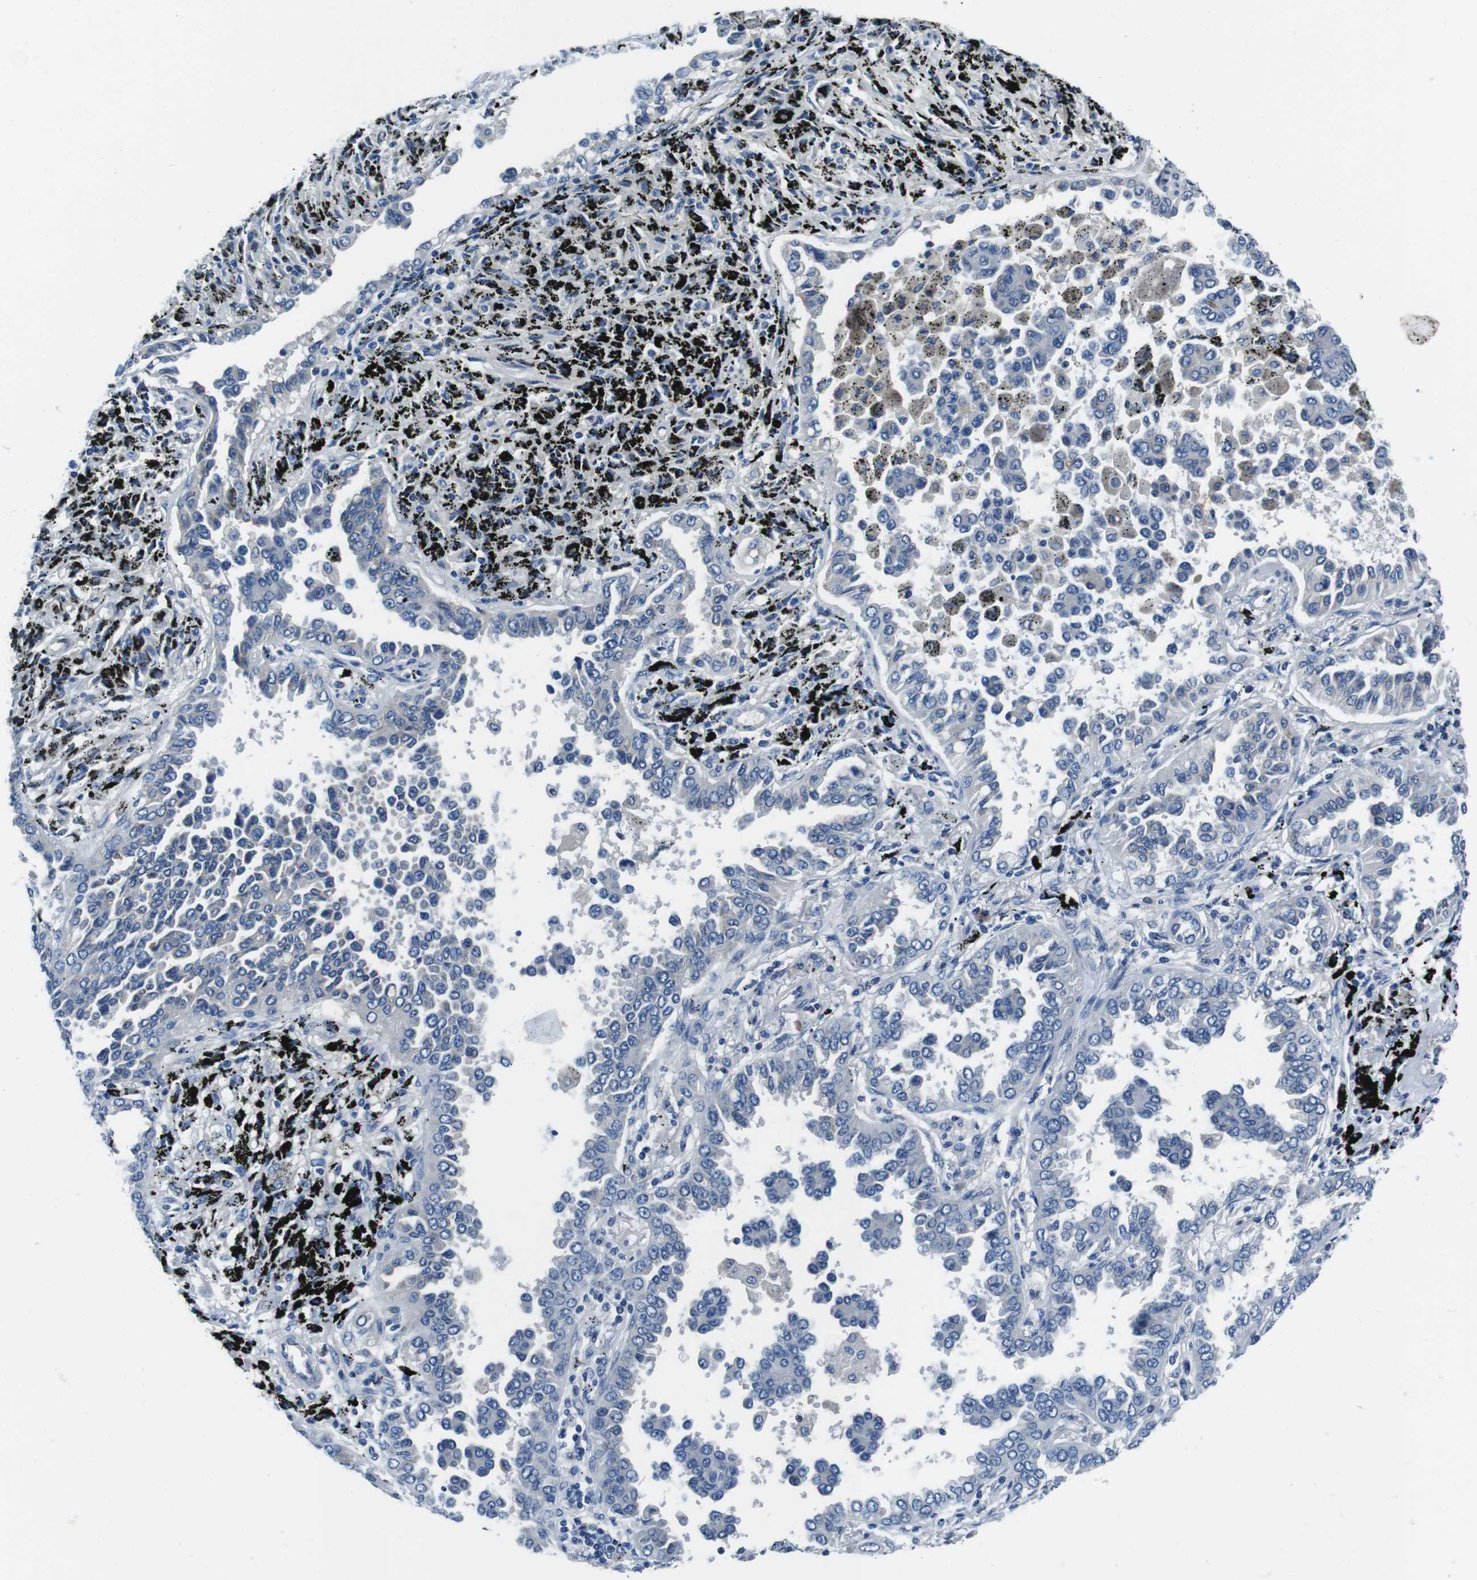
{"staining": {"intensity": "negative", "quantity": "none", "location": "none"}, "tissue": "lung cancer", "cell_type": "Tumor cells", "image_type": "cancer", "snomed": [{"axis": "morphology", "description": "Normal tissue, NOS"}, {"axis": "morphology", "description": "Adenocarcinoma, NOS"}, {"axis": "topography", "description": "Lung"}], "caption": "An image of human lung adenocarcinoma is negative for staining in tumor cells.", "gene": "CASQ1", "patient": {"sex": "male", "age": 59}}